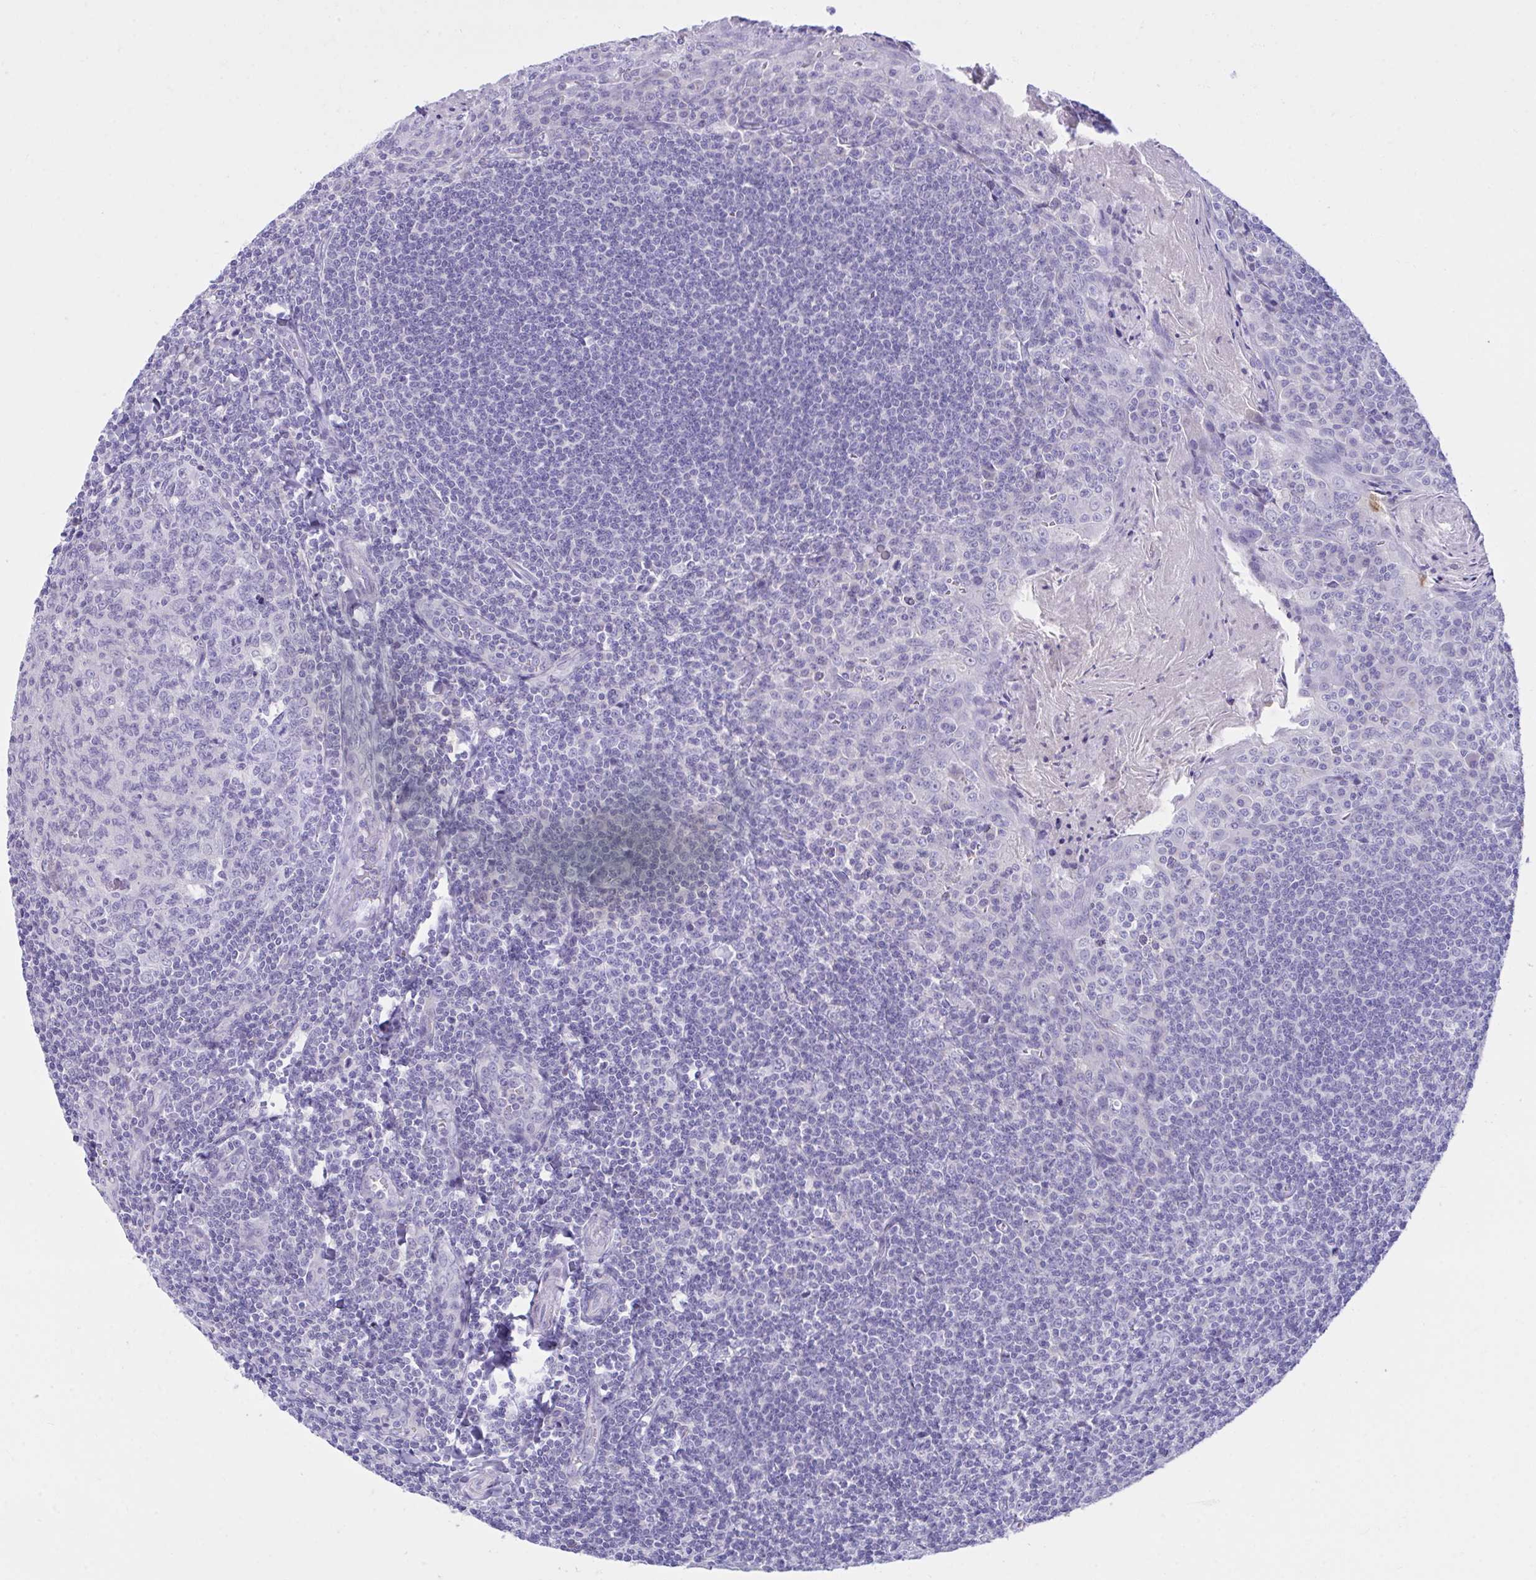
{"staining": {"intensity": "negative", "quantity": "none", "location": "none"}, "tissue": "tonsil", "cell_type": "Germinal center cells", "image_type": "normal", "snomed": [{"axis": "morphology", "description": "Normal tissue, NOS"}, {"axis": "topography", "description": "Tonsil"}], "caption": "This histopathology image is of unremarkable tonsil stained with immunohistochemistry to label a protein in brown with the nuclei are counter-stained blue. There is no expression in germinal center cells.", "gene": "PLEKHH1", "patient": {"sex": "male", "age": 27}}